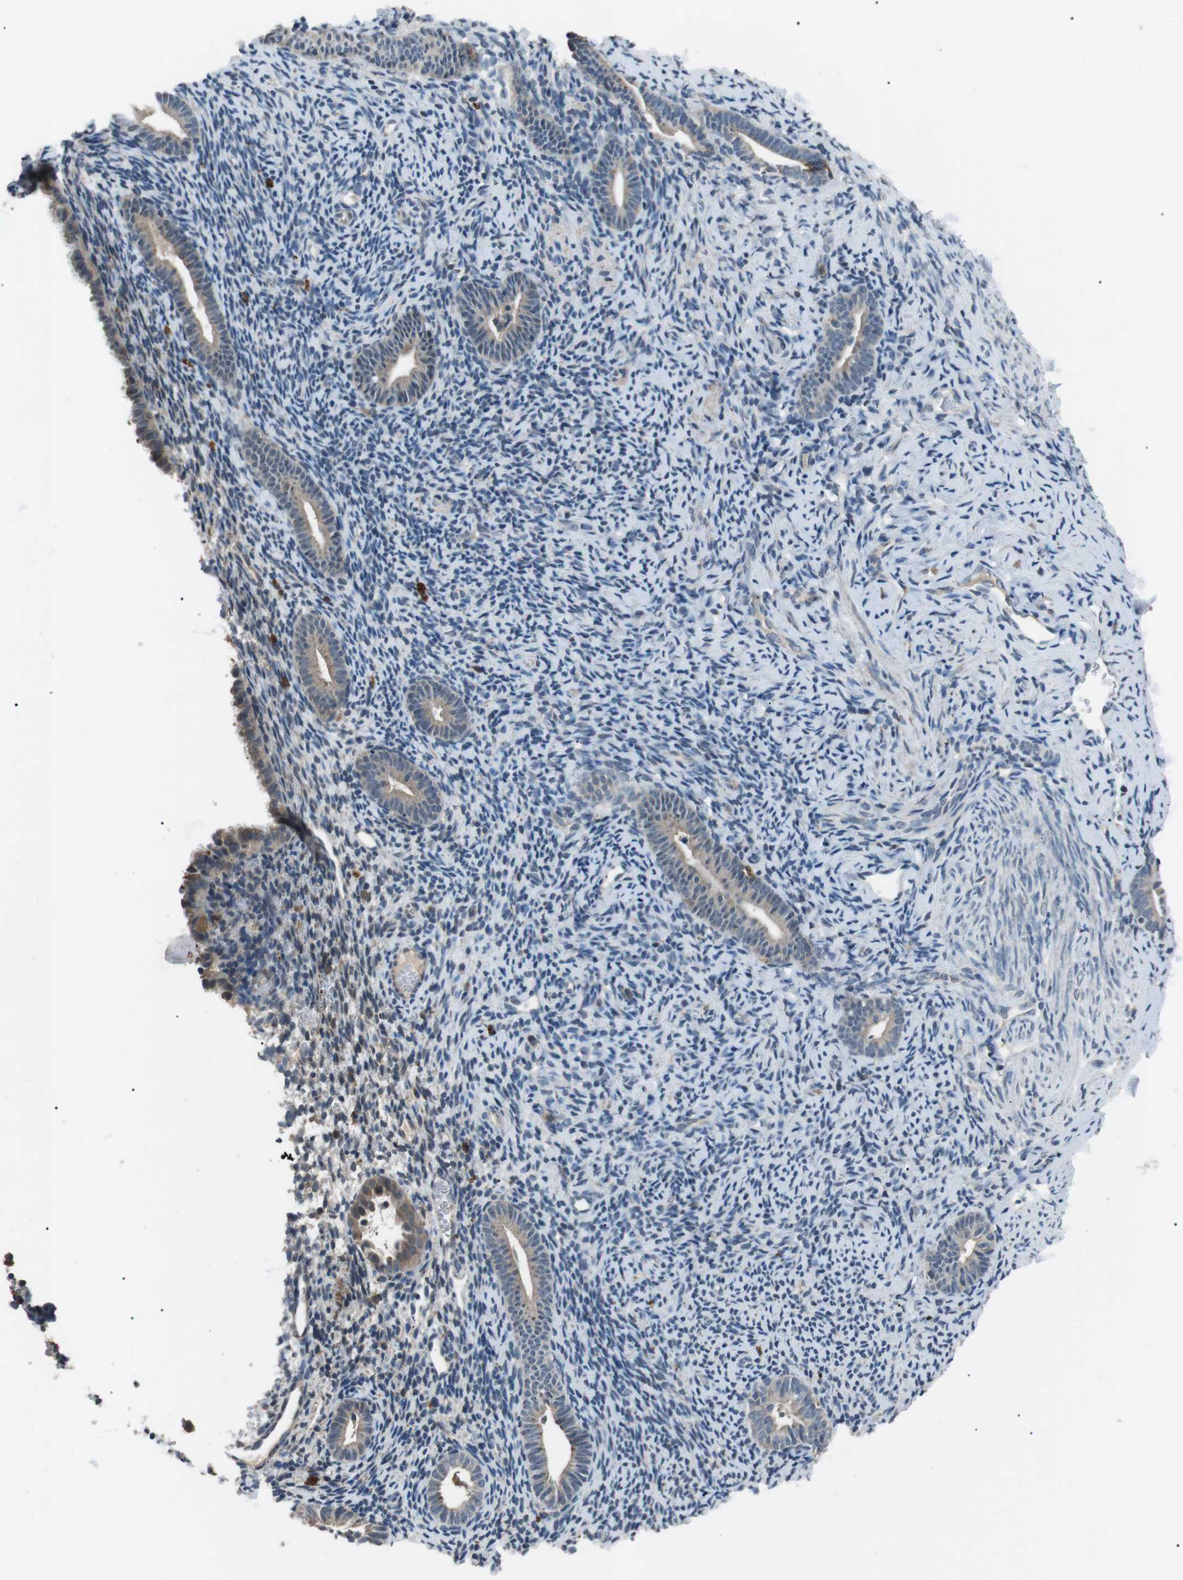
{"staining": {"intensity": "negative", "quantity": "none", "location": "none"}, "tissue": "endometrium", "cell_type": "Cells in endometrial stroma", "image_type": "normal", "snomed": [{"axis": "morphology", "description": "Normal tissue, NOS"}, {"axis": "topography", "description": "Endometrium"}], "caption": "The immunohistochemistry (IHC) image has no significant expression in cells in endometrial stroma of endometrium. The staining was performed using DAB to visualize the protein expression in brown, while the nuclei were stained in blue with hematoxylin (Magnification: 20x).", "gene": "NEK7", "patient": {"sex": "female", "age": 51}}